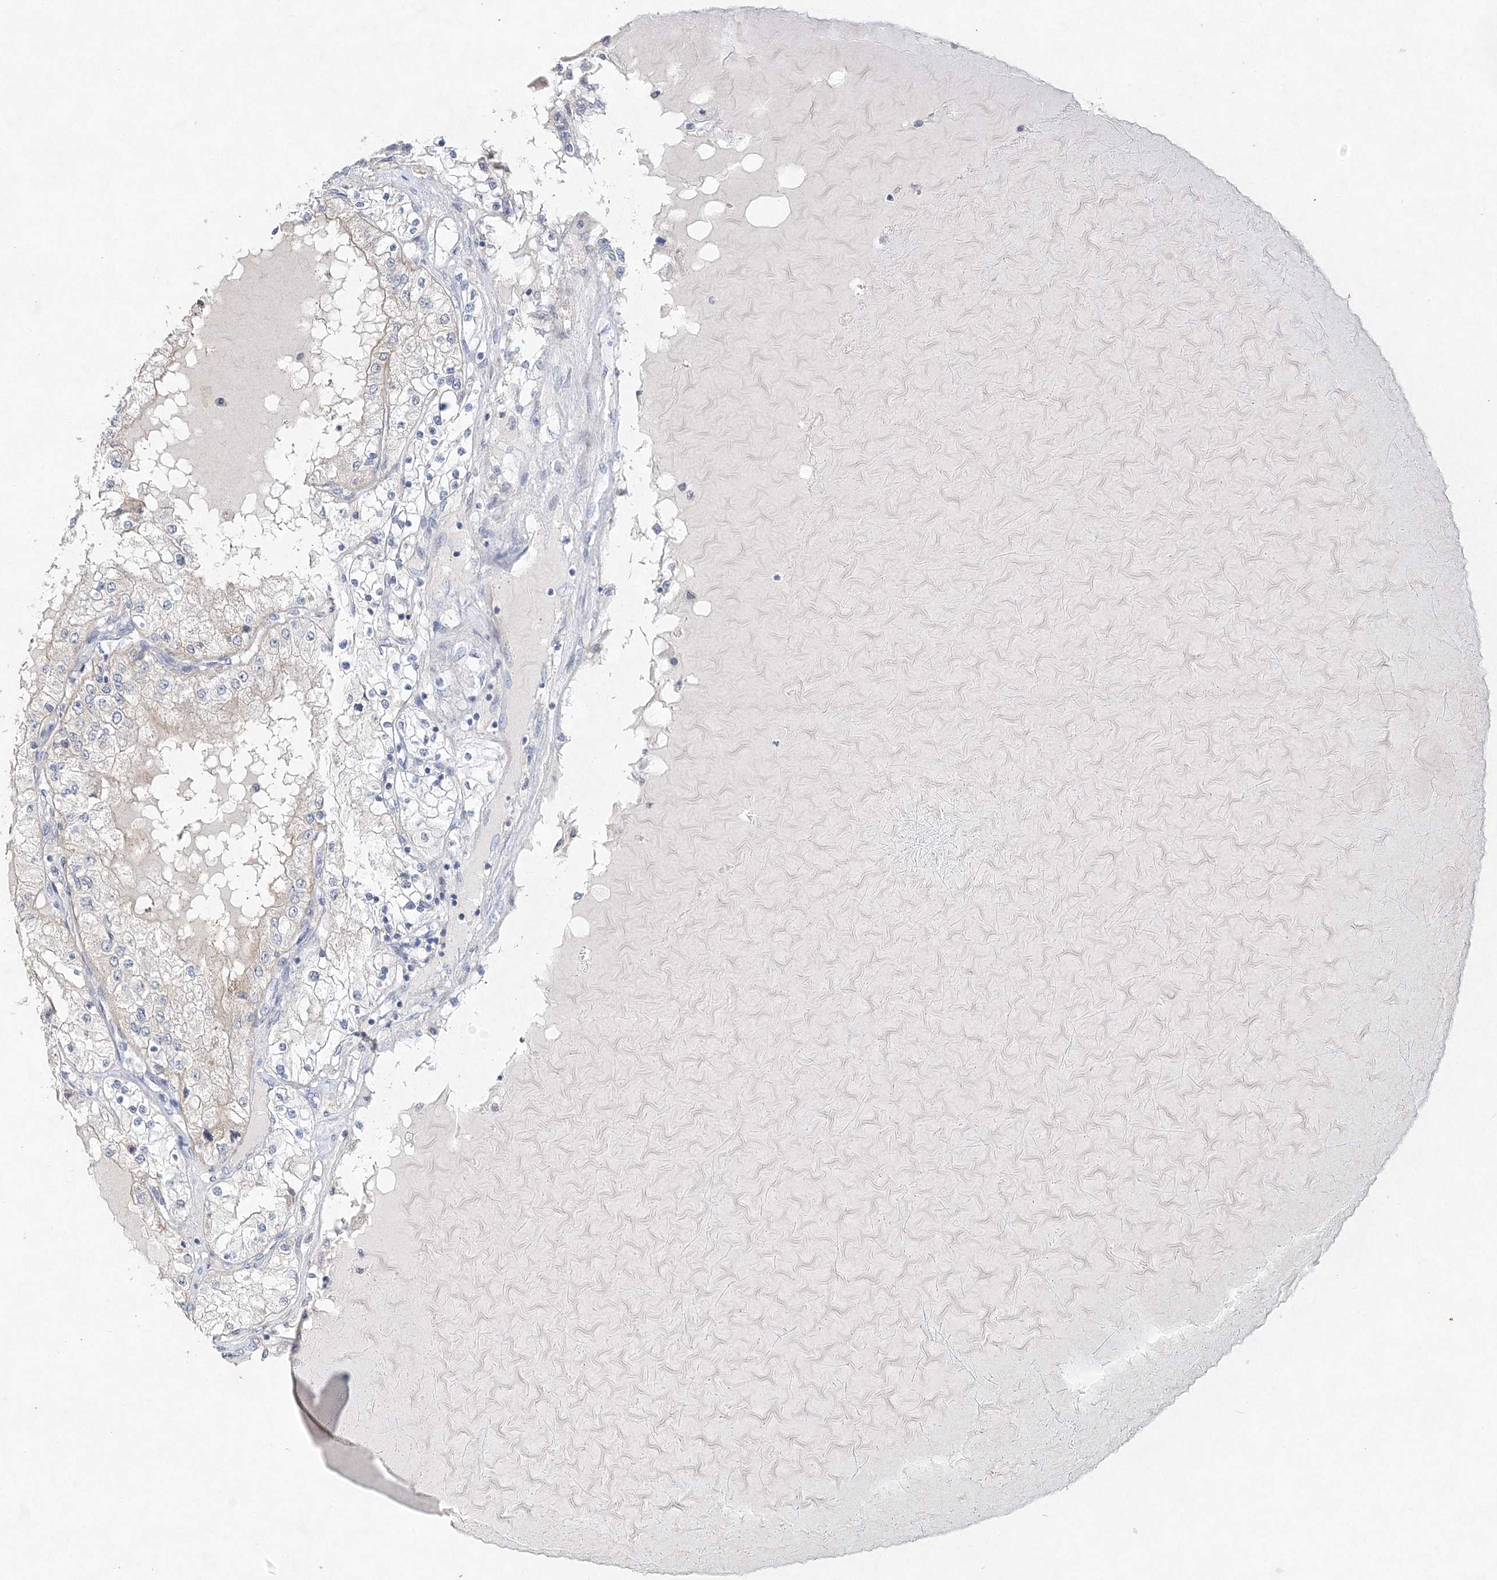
{"staining": {"intensity": "negative", "quantity": "none", "location": "none"}, "tissue": "renal cancer", "cell_type": "Tumor cells", "image_type": "cancer", "snomed": [{"axis": "morphology", "description": "Adenocarcinoma, NOS"}, {"axis": "topography", "description": "Kidney"}], "caption": "IHC image of neoplastic tissue: human renal adenocarcinoma stained with DAB (3,3'-diaminobenzidine) shows no significant protein positivity in tumor cells. (DAB immunohistochemistry (IHC) with hematoxylin counter stain).", "gene": "MAT2B", "patient": {"sex": "male", "age": 68}}